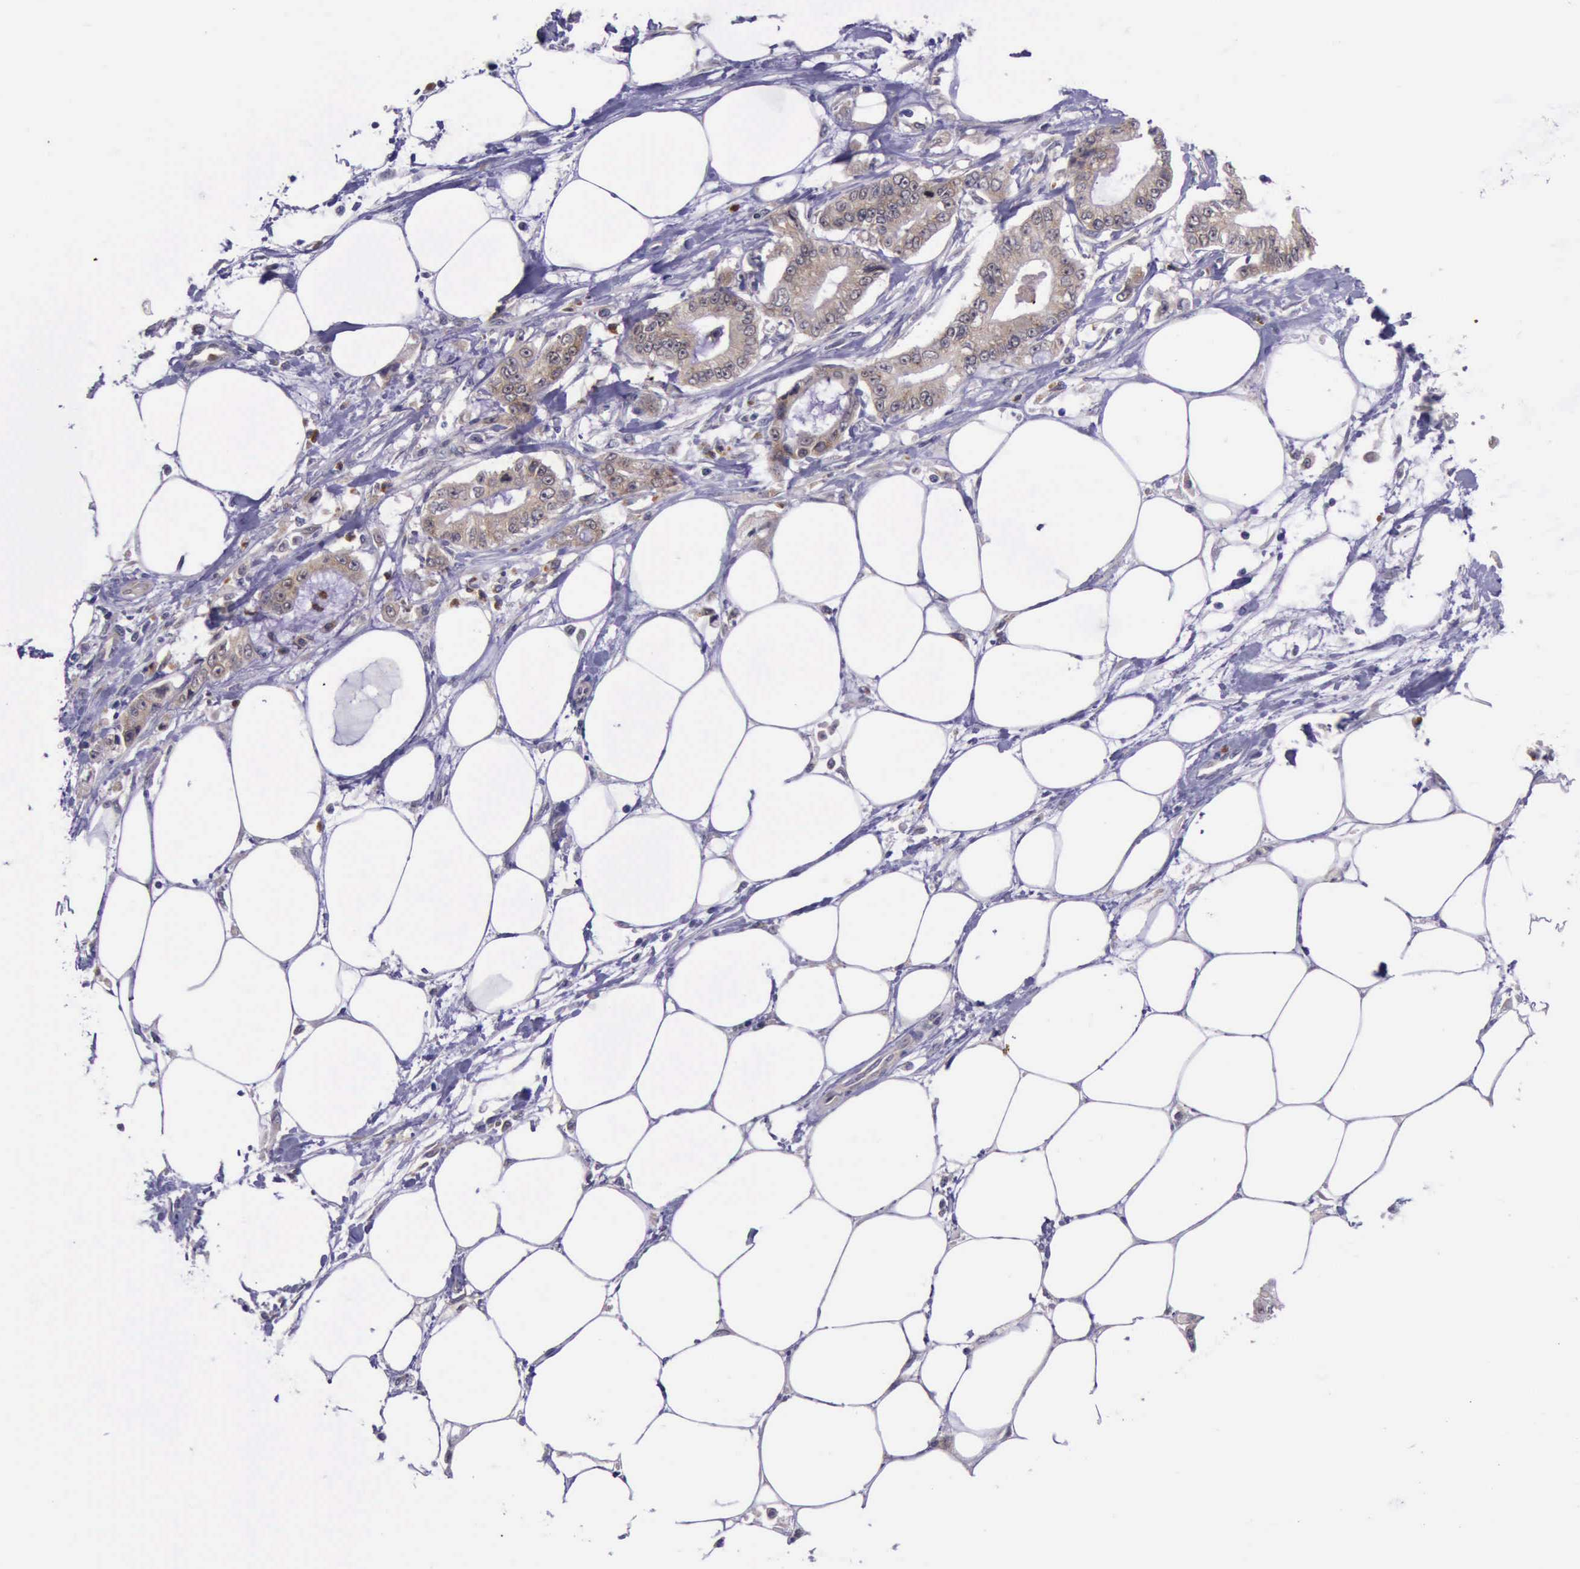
{"staining": {"intensity": "weak", "quantity": ">75%", "location": "cytoplasmic/membranous"}, "tissue": "pancreatic cancer", "cell_type": "Tumor cells", "image_type": "cancer", "snomed": [{"axis": "morphology", "description": "Adenocarcinoma, NOS"}, {"axis": "topography", "description": "Pancreas"}, {"axis": "topography", "description": "Stomach, upper"}], "caption": "Immunohistochemistry (IHC) (DAB) staining of human pancreatic adenocarcinoma reveals weak cytoplasmic/membranous protein staining in approximately >75% of tumor cells.", "gene": "PLEK2", "patient": {"sex": "male", "age": 77}}